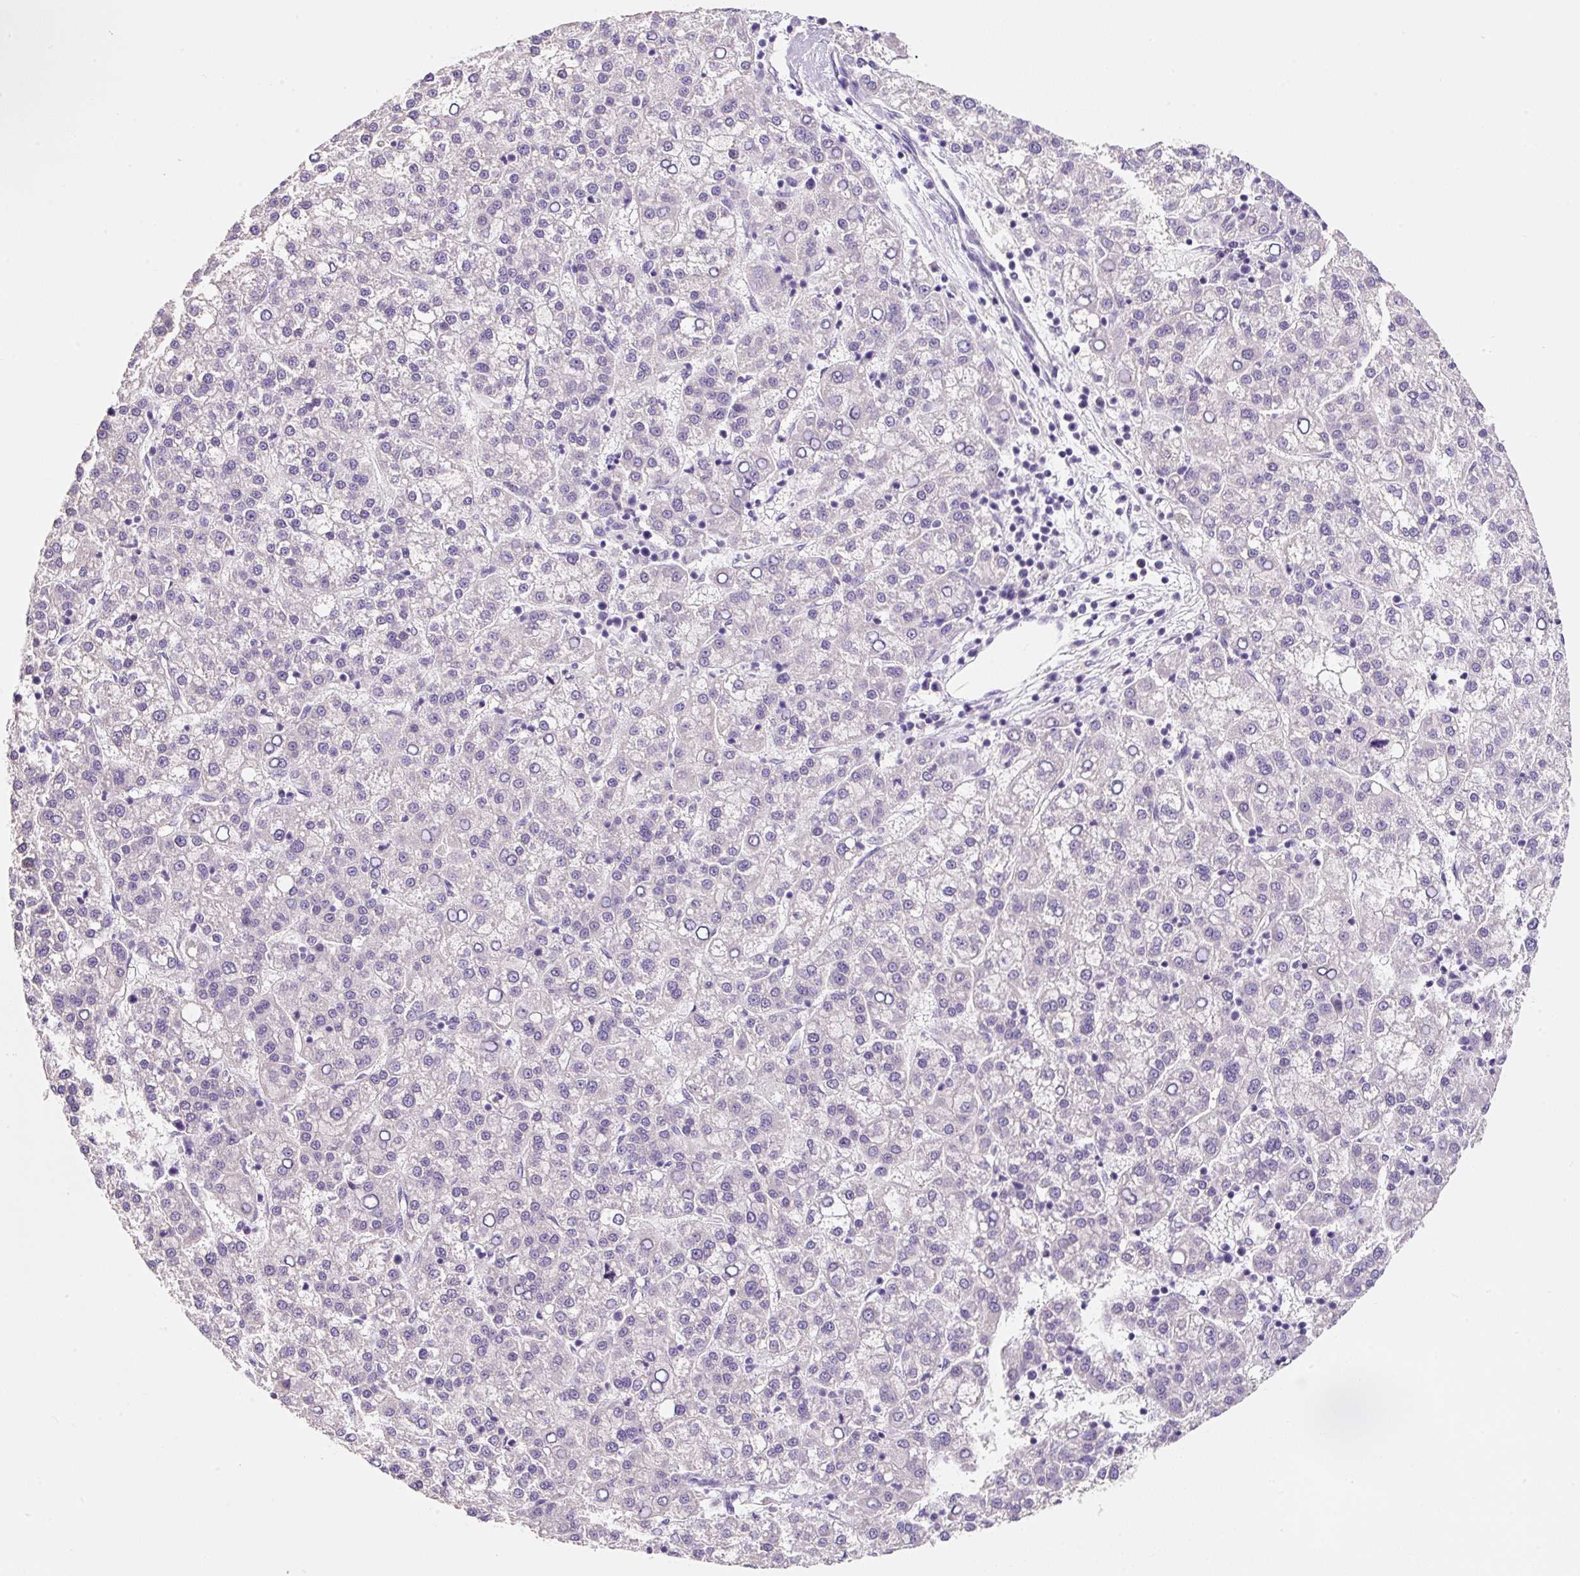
{"staining": {"intensity": "negative", "quantity": "none", "location": "none"}, "tissue": "liver cancer", "cell_type": "Tumor cells", "image_type": "cancer", "snomed": [{"axis": "morphology", "description": "Carcinoma, Hepatocellular, NOS"}, {"axis": "topography", "description": "Liver"}], "caption": "Tumor cells are negative for protein expression in human liver cancer (hepatocellular carcinoma).", "gene": "SYP", "patient": {"sex": "female", "age": 58}}